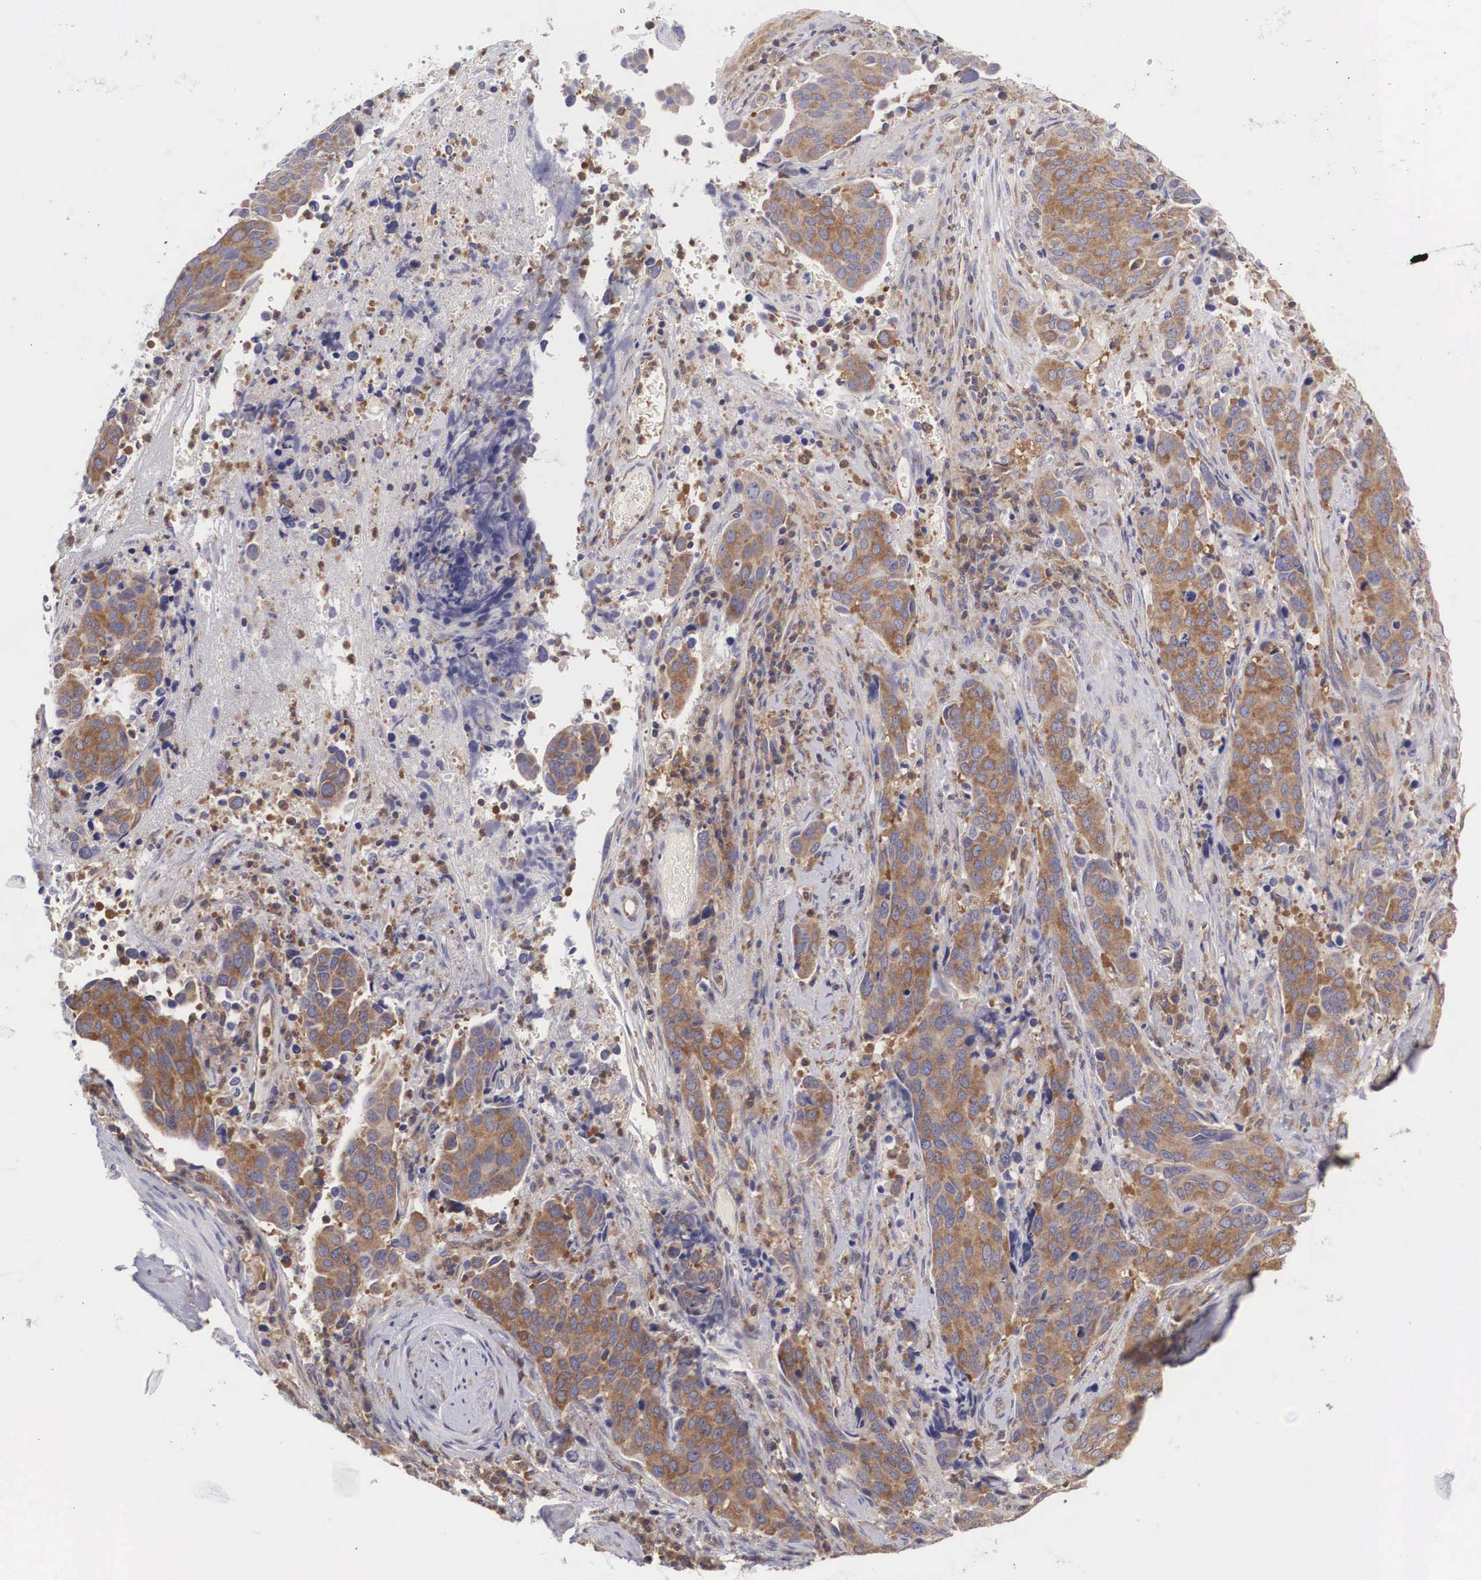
{"staining": {"intensity": "moderate", "quantity": ">75%", "location": "cytoplasmic/membranous"}, "tissue": "cervical cancer", "cell_type": "Tumor cells", "image_type": "cancer", "snomed": [{"axis": "morphology", "description": "Squamous cell carcinoma, NOS"}, {"axis": "topography", "description": "Cervix"}], "caption": "Cervical cancer stained with a protein marker reveals moderate staining in tumor cells.", "gene": "GRIPAP1", "patient": {"sex": "female", "age": 54}}